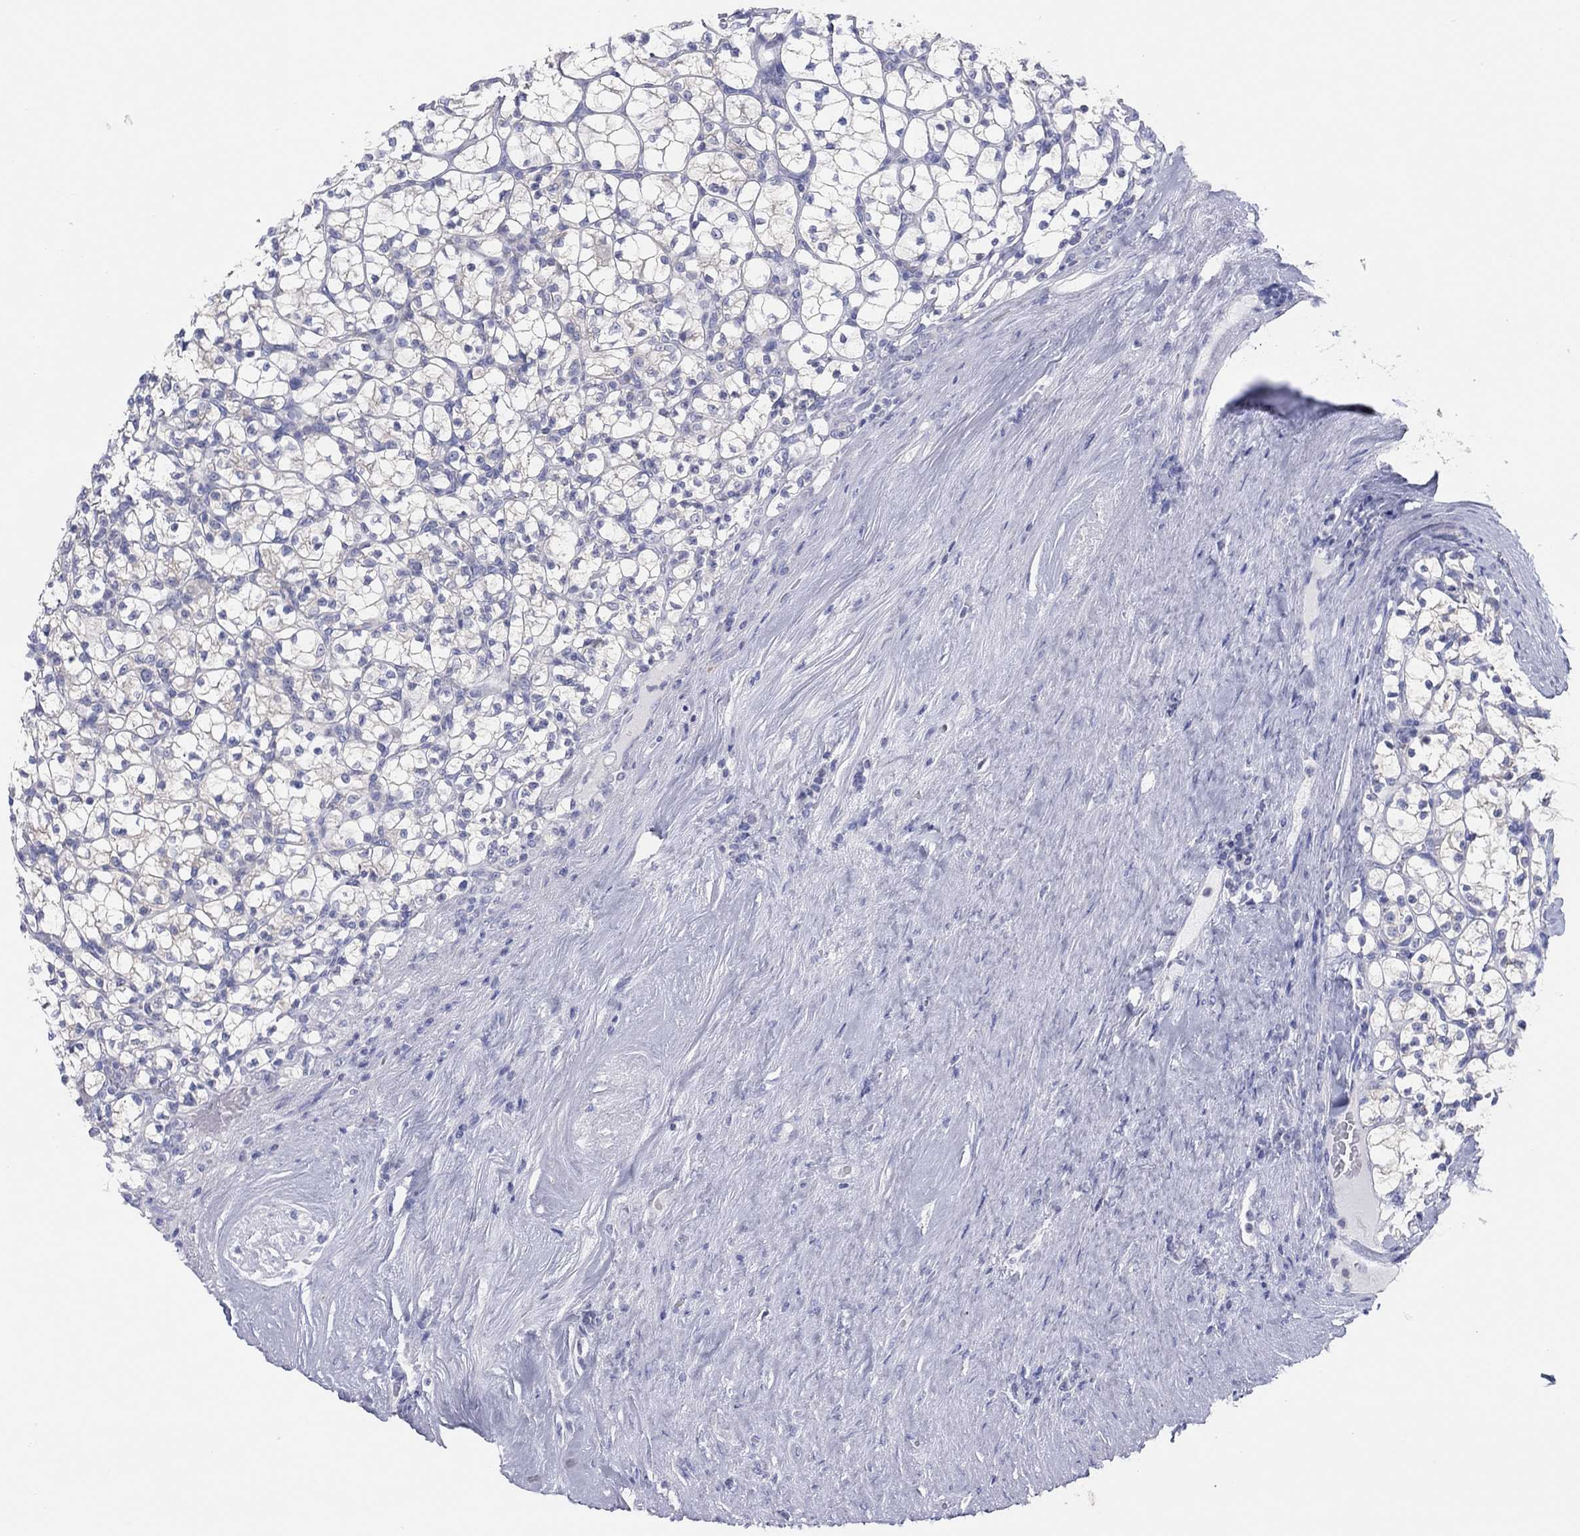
{"staining": {"intensity": "negative", "quantity": "none", "location": "none"}, "tissue": "renal cancer", "cell_type": "Tumor cells", "image_type": "cancer", "snomed": [{"axis": "morphology", "description": "Adenocarcinoma, NOS"}, {"axis": "topography", "description": "Kidney"}], "caption": "Immunohistochemical staining of renal cancer shows no significant staining in tumor cells.", "gene": "CPNE6", "patient": {"sex": "female", "age": 89}}